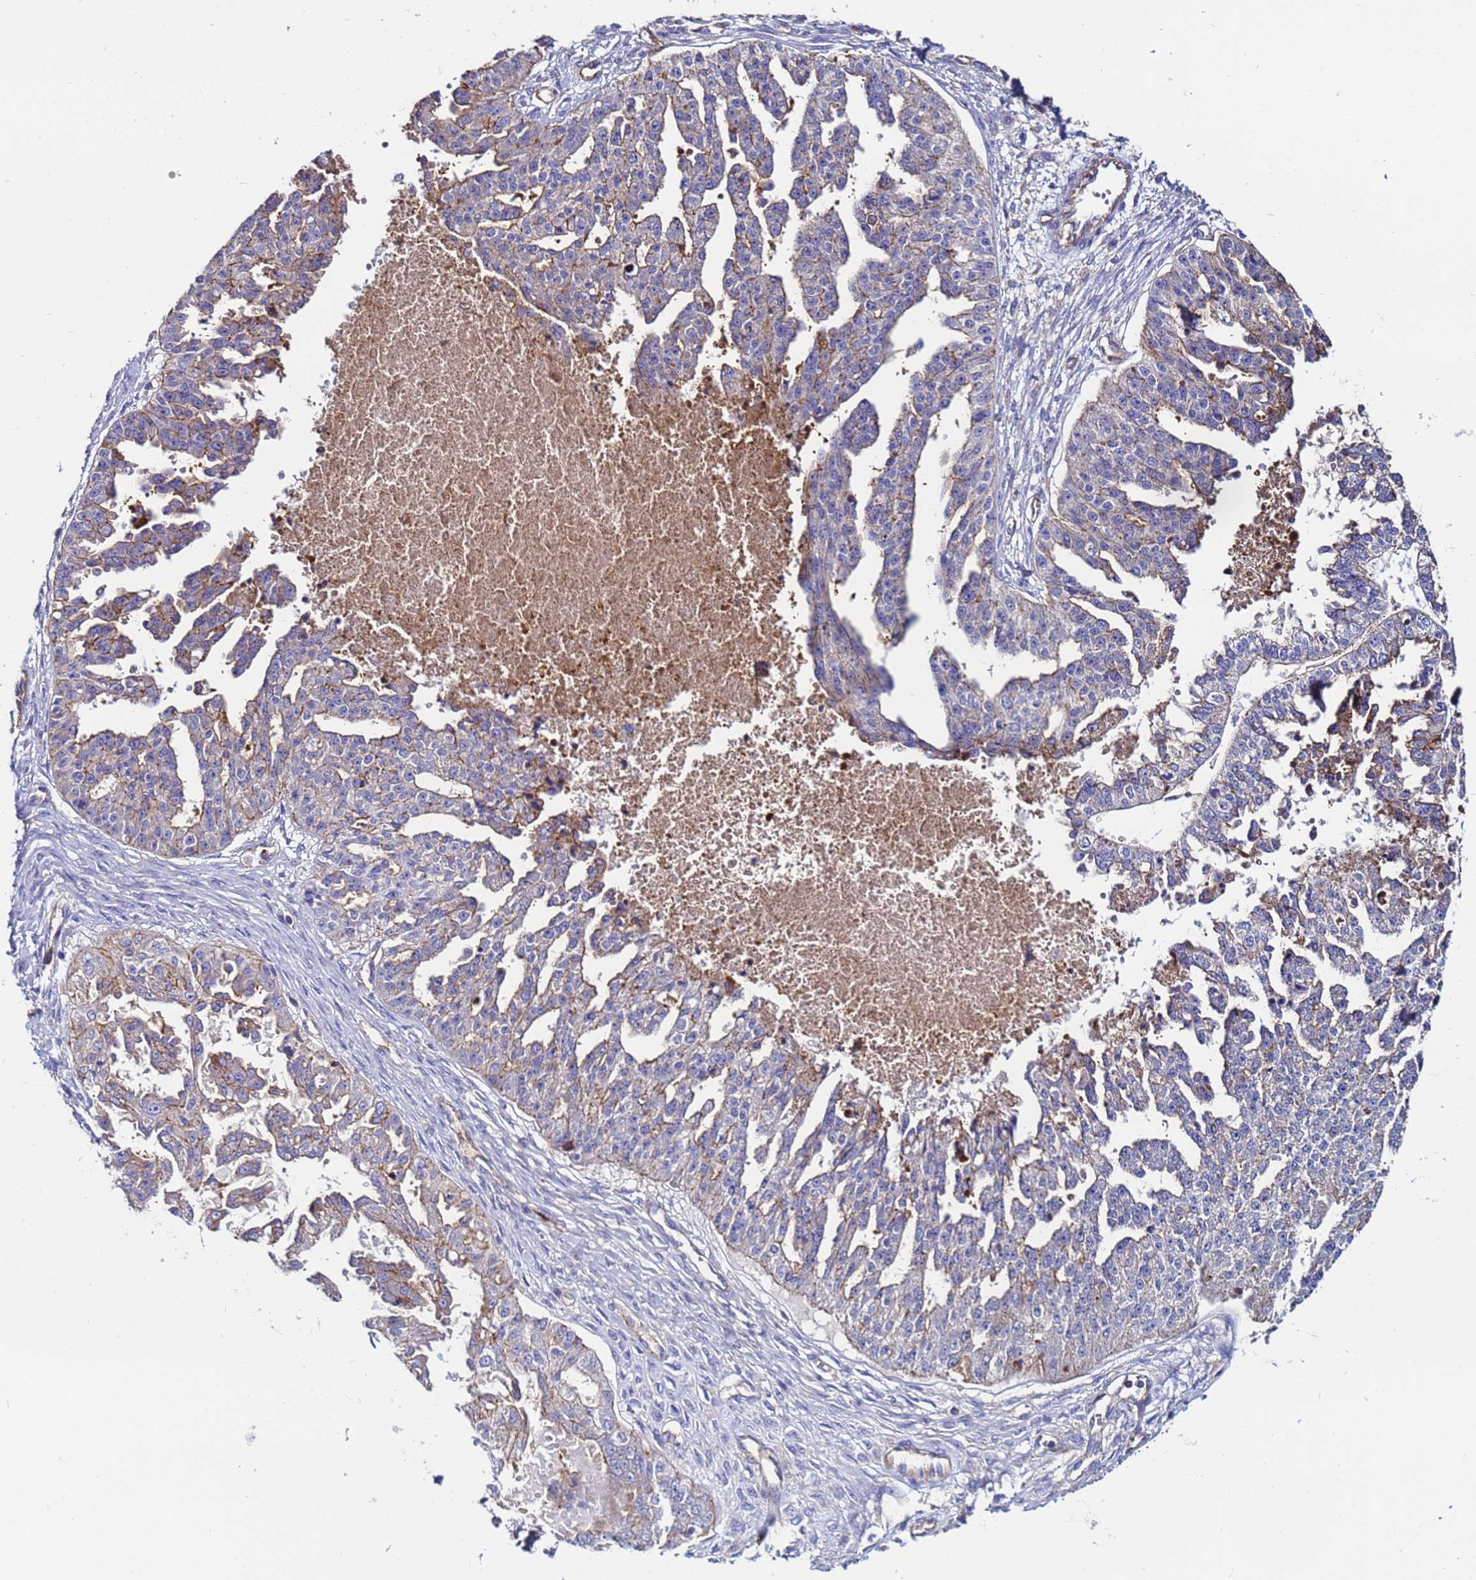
{"staining": {"intensity": "weak", "quantity": "25%-75%", "location": "cytoplasmic/membranous"}, "tissue": "ovarian cancer", "cell_type": "Tumor cells", "image_type": "cancer", "snomed": [{"axis": "morphology", "description": "Cystadenocarcinoma, serous, NOS"}, {"axis": "topography", "description": "Ovary"}], "caption": "The histopathology image exhibits immunohistochemical staining of ovarian serous cystadenocarcinoma. There is weak cytoplasmic/membranous expression is appreciated in approximately 25%-75% of tumor cells.", "gene": "POTEE", "patient": {"sex": "female", "age": 58}}